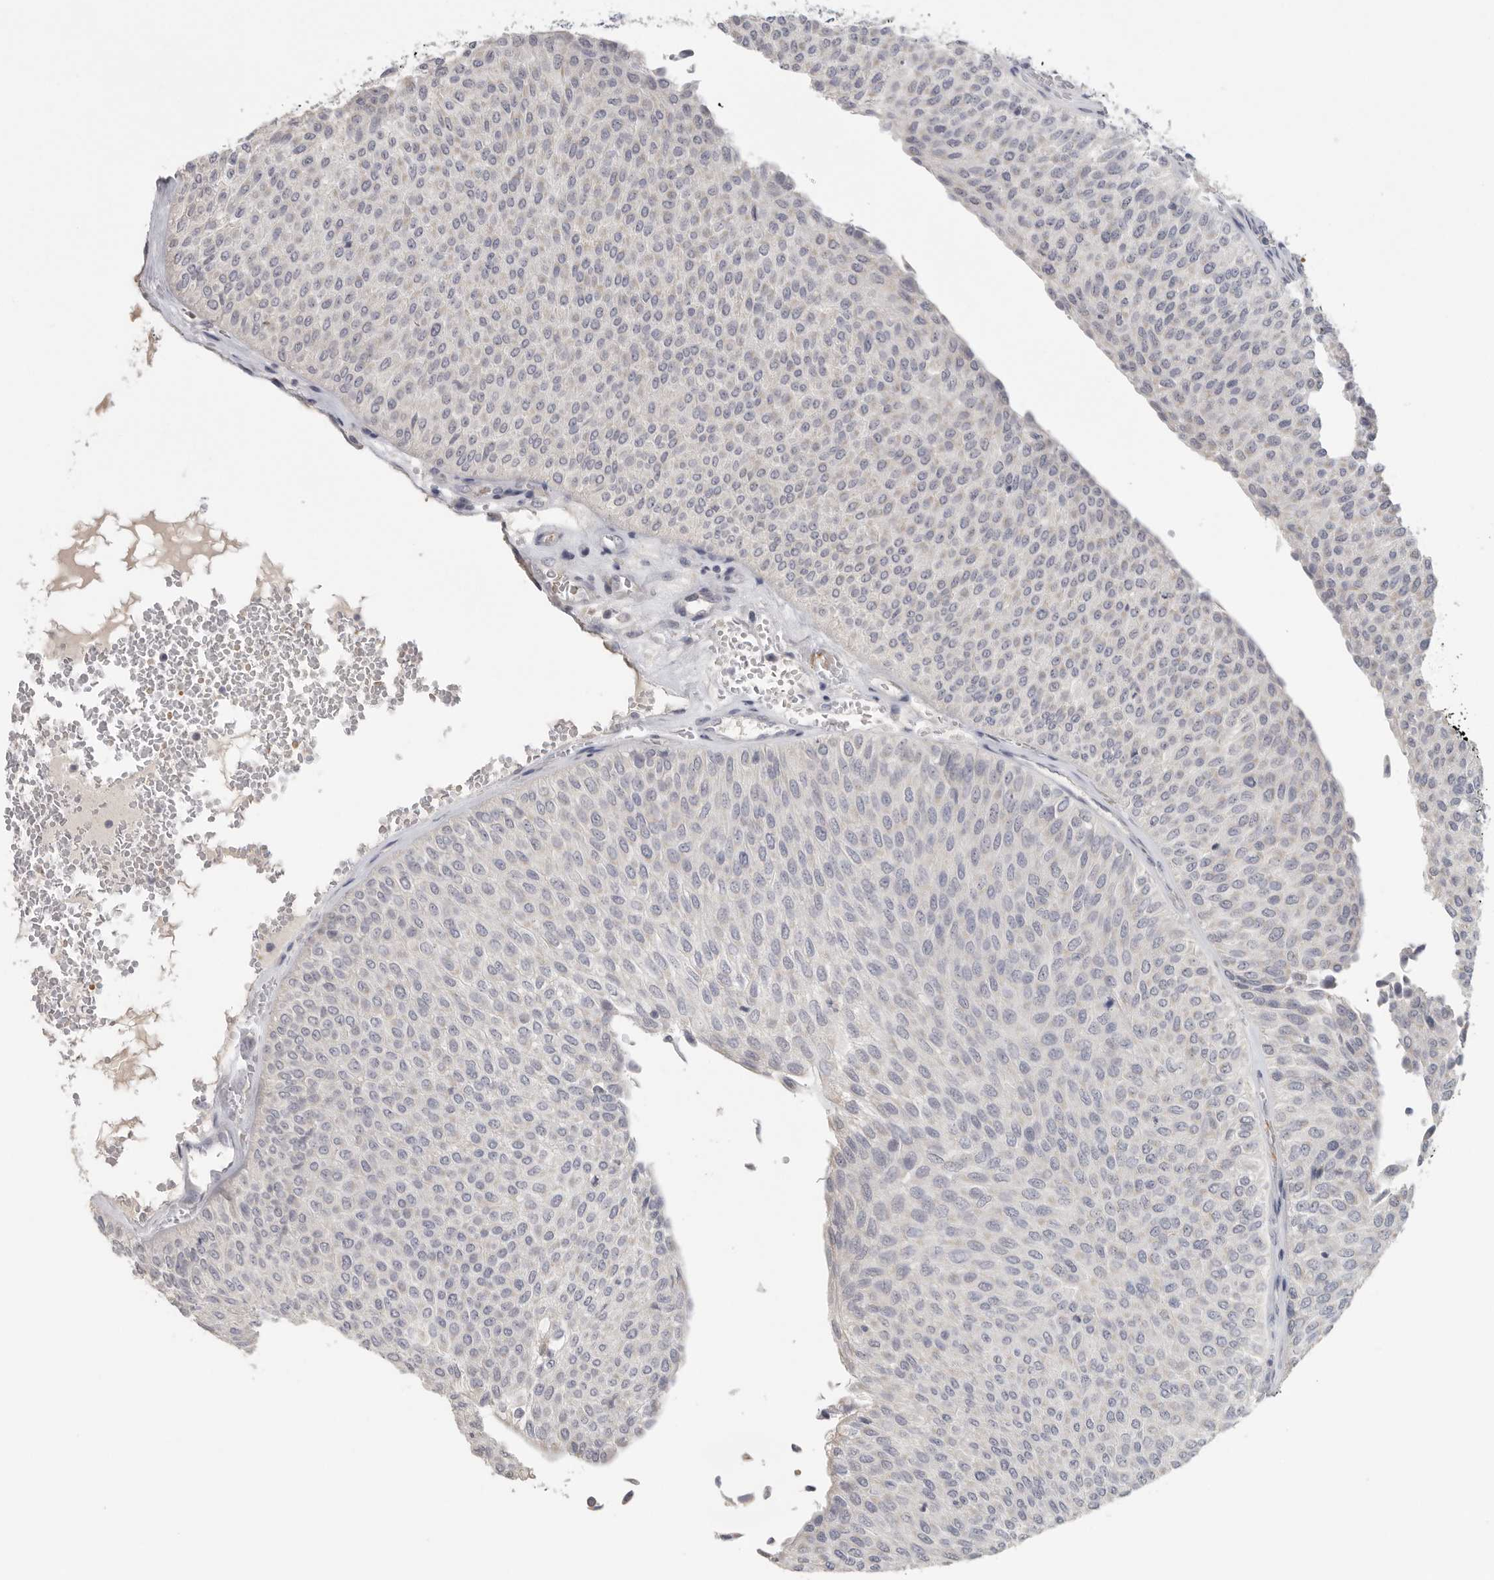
{"staining": {"intensity": "negative", "quantity": "none", "location": "none"}, "tissue": "urothelial cancer", "cell_type": "Tumor cells", "image_type": "cancer", "snomed": [{"axis": "morphology", "description": "Urothelial carcinoma, Low grade"}, {"axis": "topography", "description": "Urinary bladder"}], "caption": "Immunohistochemistry photomicrograph of urothelial cancer stained for a protein (brown), which reveals no expression in tumor cells. (Brightfield microscopy of DAB immunohistochemistry (IHC) at high magnification).", "gene": "DNAJC11", "patient": {"sex": "male", "age": 78}}